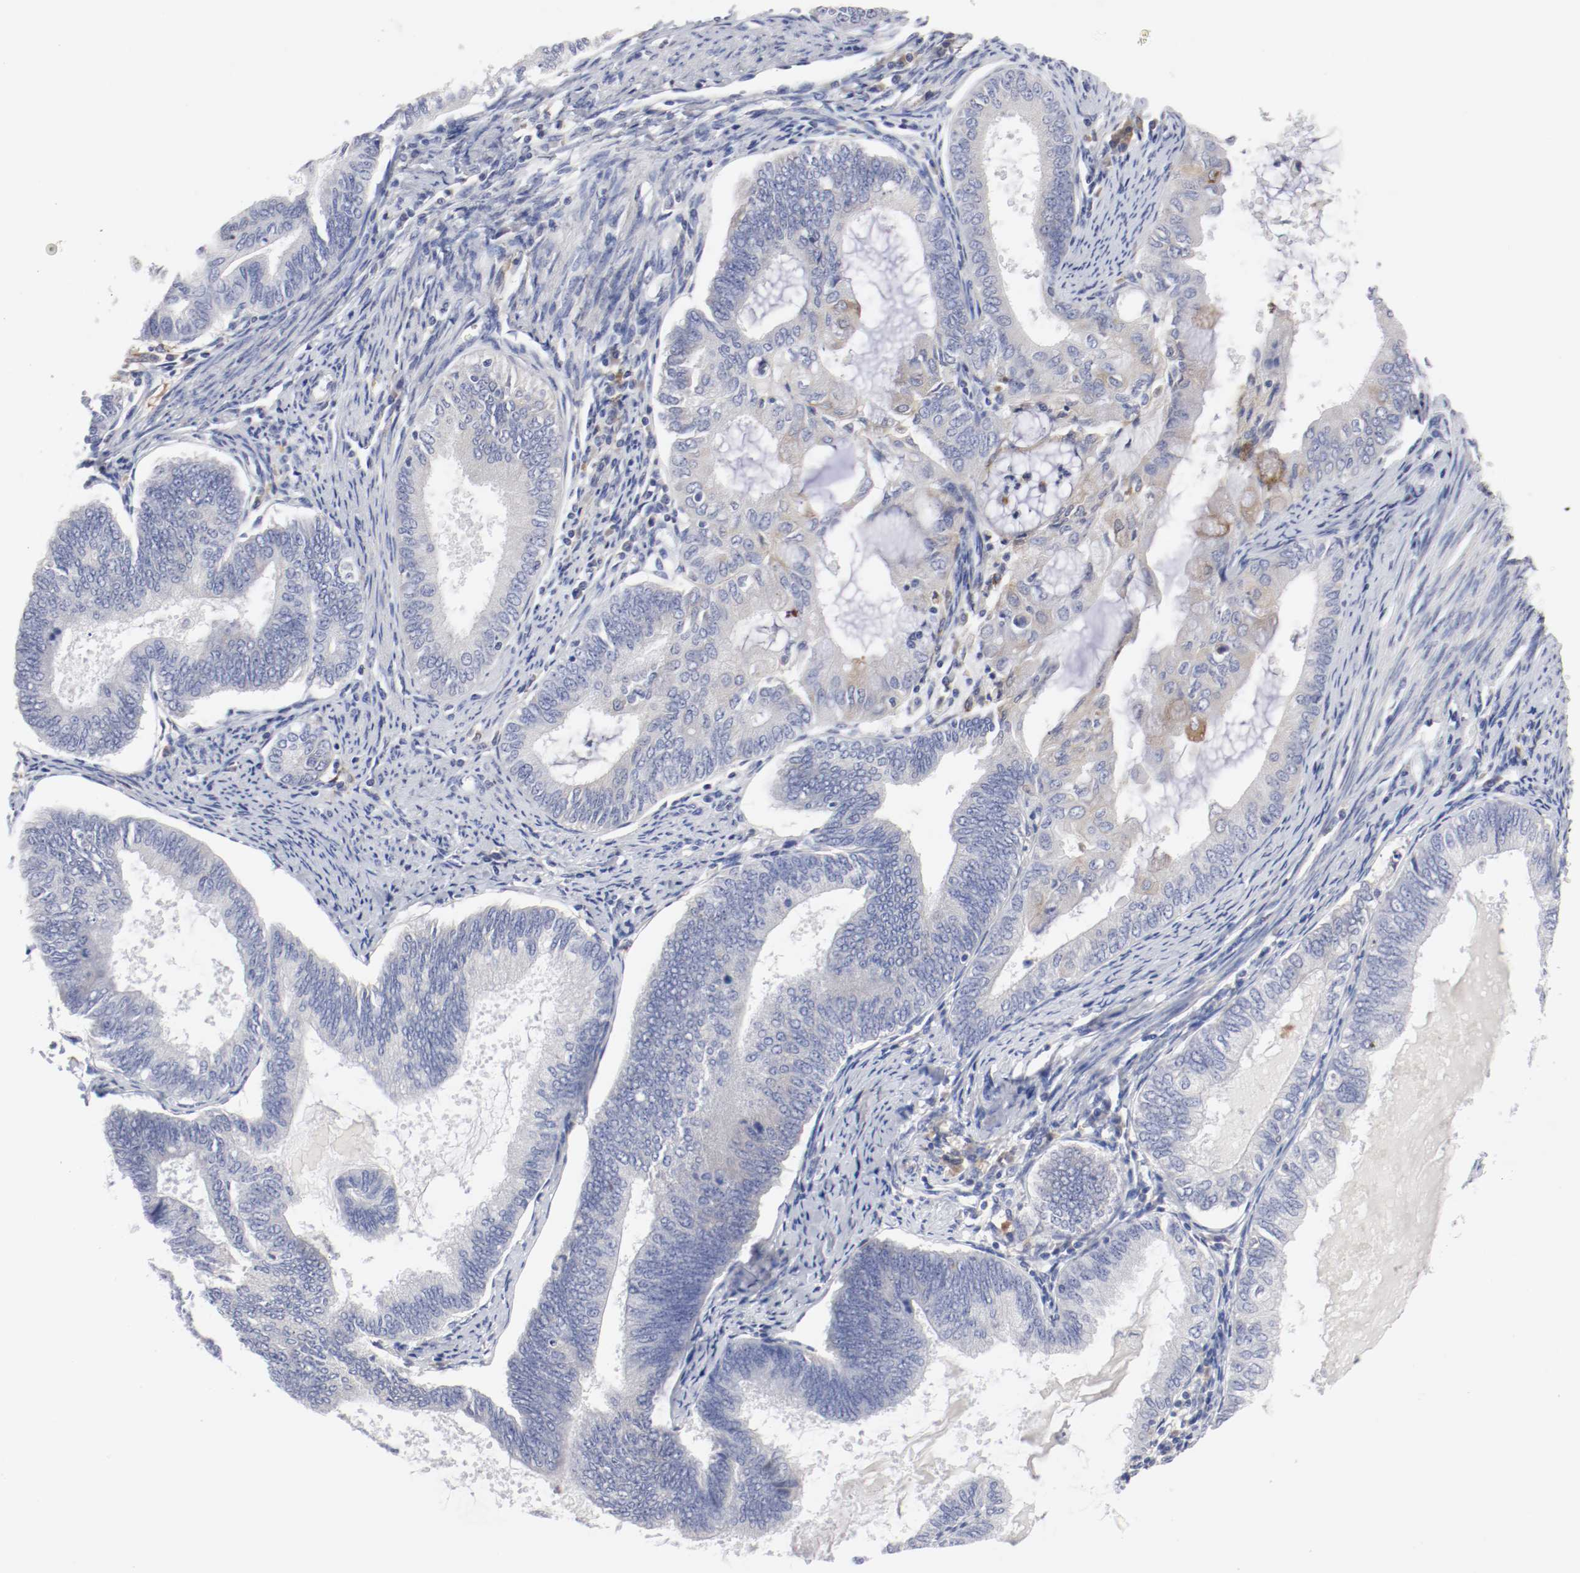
{"staining": {"intensity": "negative", "quantity": "none", "location": "none"}, "tissue": "endometrial cancer", "cell_type": "Tumor cells", "image_type": "cancer", "snomed": [{"axis": "morphology", "description": "Adenocarcinoma, NOS"}, {"axis": "topography", "description": "Endometrium"}], "caption": "IHC of endometrial cancer (adenocarcinoma) displays no expression in tumor cells. Nuclei are stained in blue.", "gene": "FGFBP1", "patient": {"sex": "female", "age": 86}}